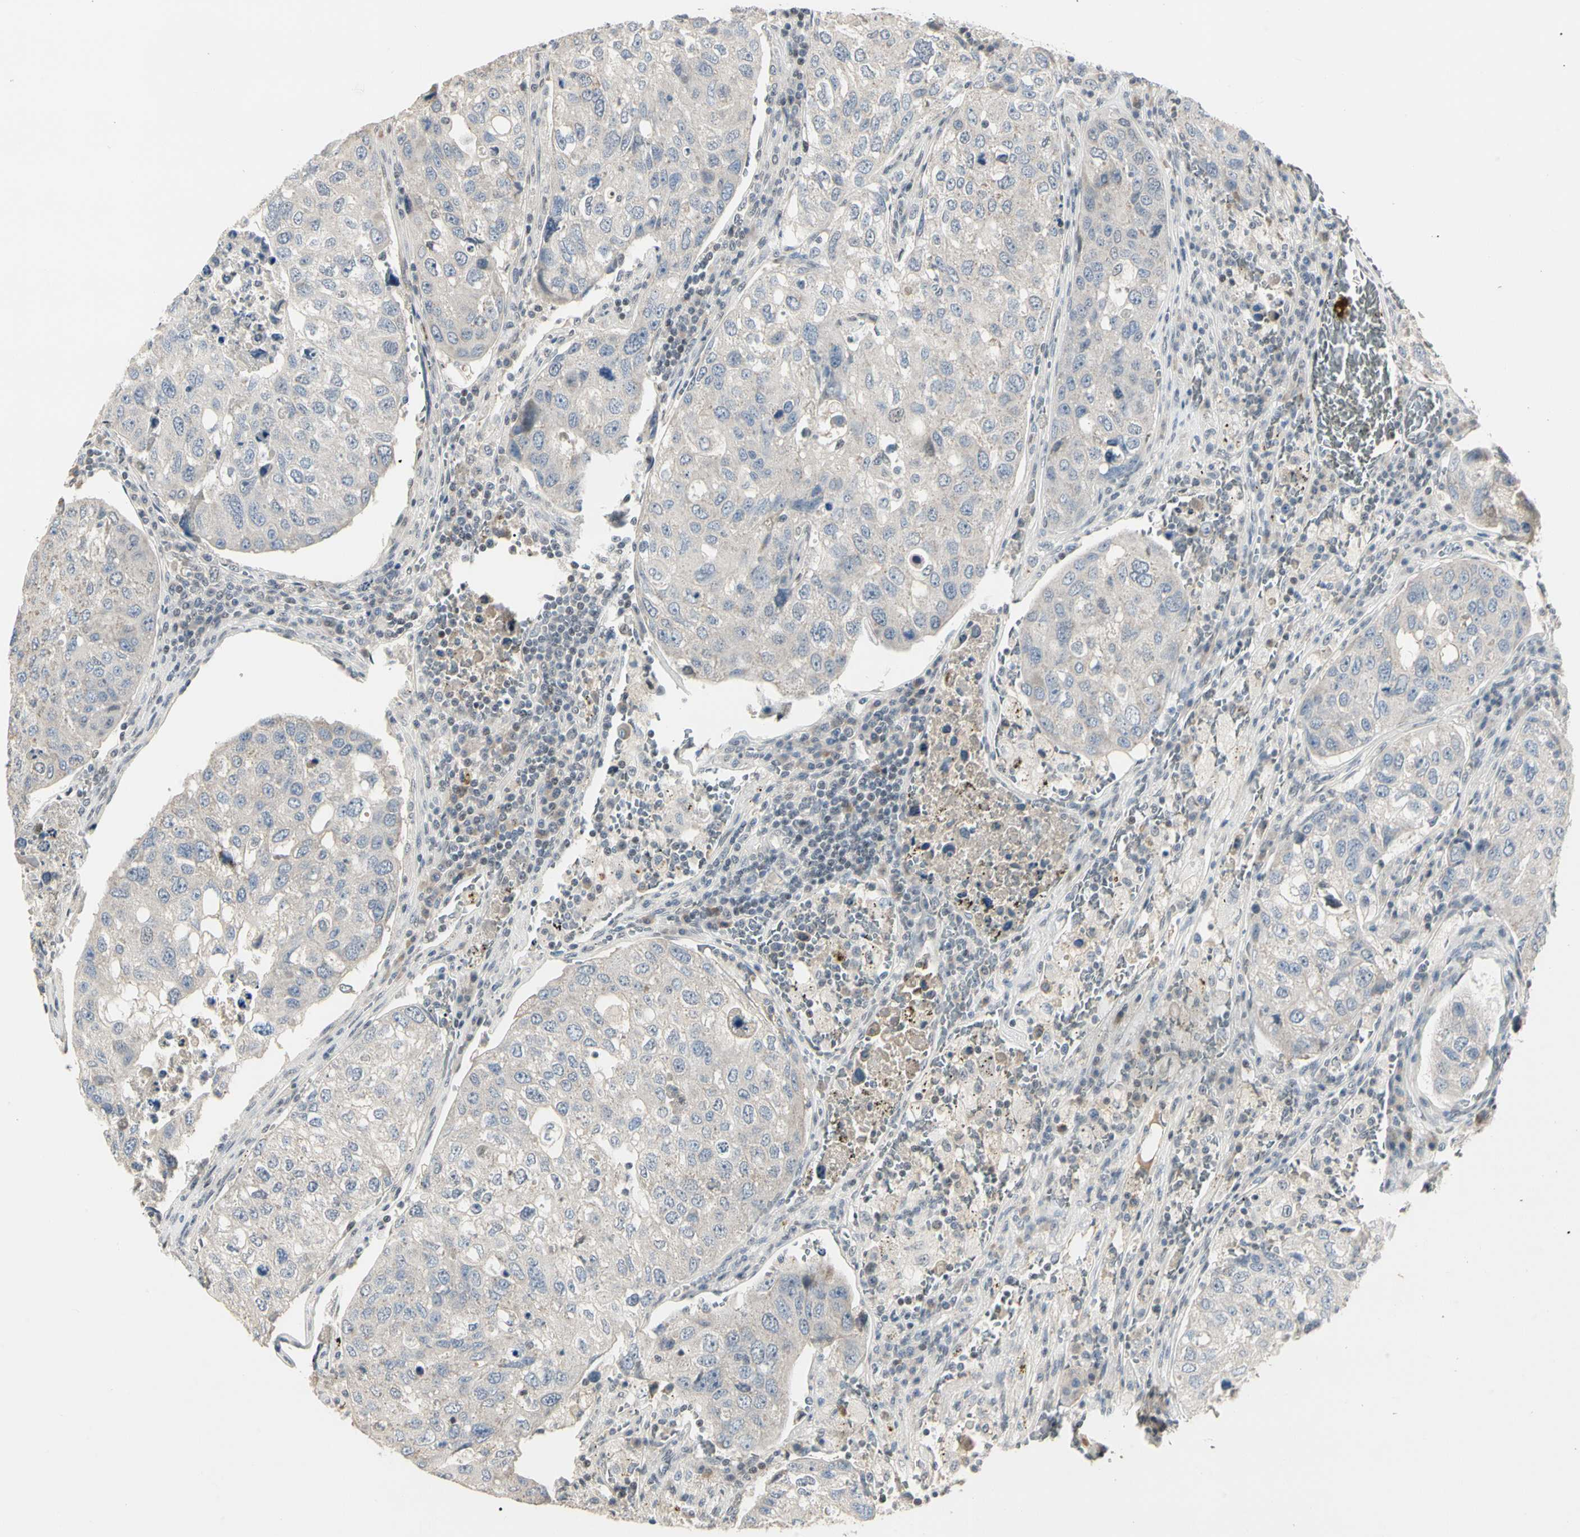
{"staining": {"intensity": "negative", "quantity": "none", "location": "none"}, "tissue": "urothelial cancer", "cell_type": "Tumor cells", "image_type": "cancer", "snomed": [{"axis": "morphology", "description": "Urothelial carcinoma, High grade"}, {"axis": "topography", "description": "Lymph node"}, {"axis": "topography", "description": "Urinary bladder"}], "caption": "The micrograph displays no staining of tumor cells in urothelial cancer.", "gene": "GREM1", "patient": {"sex": "male", "age": 51}}